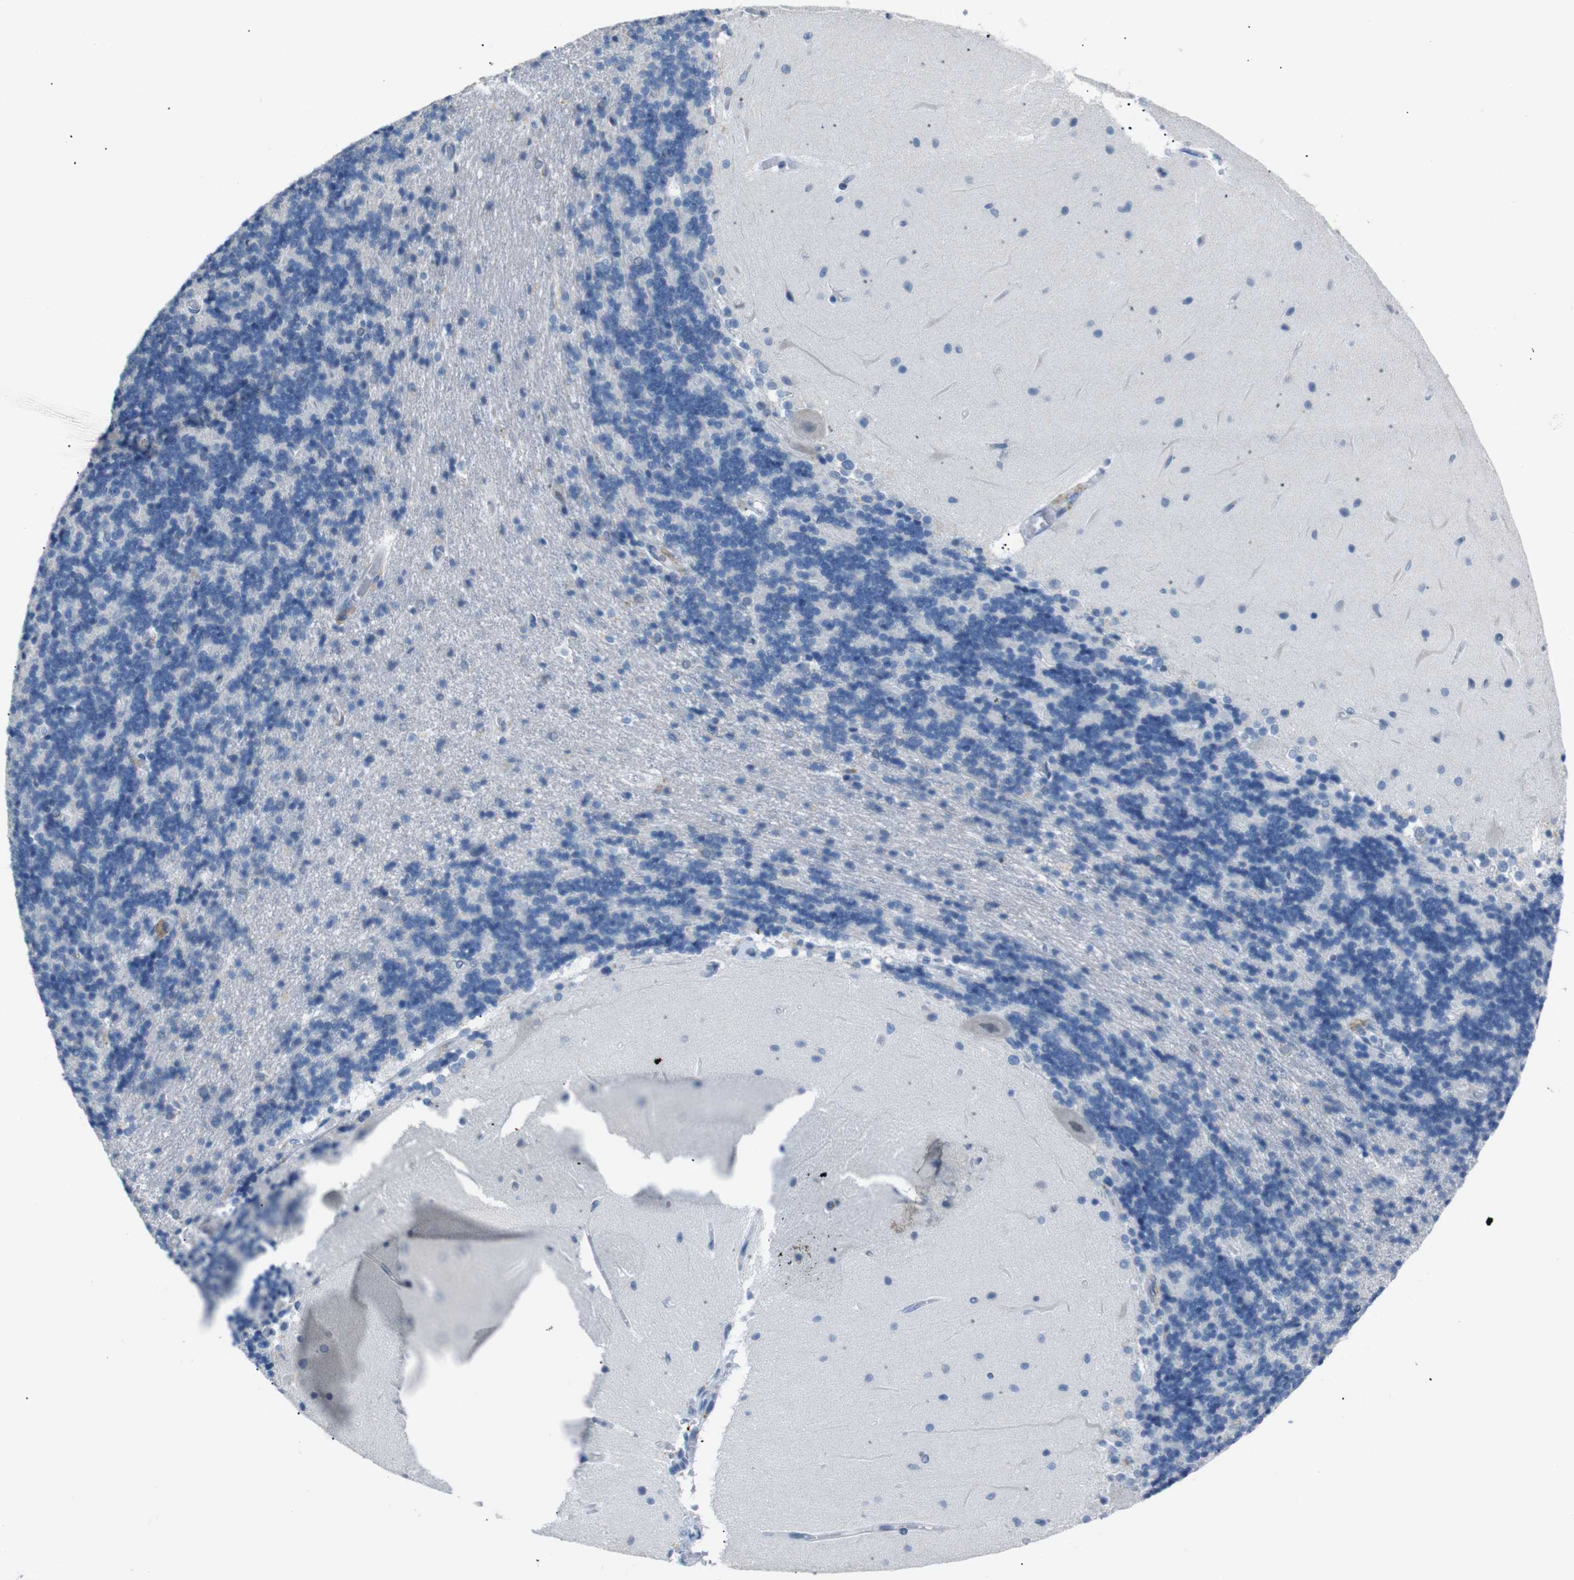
{"staining": {"intensity": "negative", "quantity": "none", "location": "none"}, "tissue": "cerebellum", "cell_type": "Cells in granular layer", "image_type": "normal", "snomed": [{"axis": "morphology", "description": "Normal tissue, NOS"}, {"axis": "topography", "description": "Cerebellum"}], "caption": "Cells in granular layer show no significant expression in normal cerebellum. (DAB (3,3'-diaminobenzidine) immunohistochemistry (IHC), high magnification).", "gene": "CHRM5", "patient": {"sex": "female", "age": 54}}